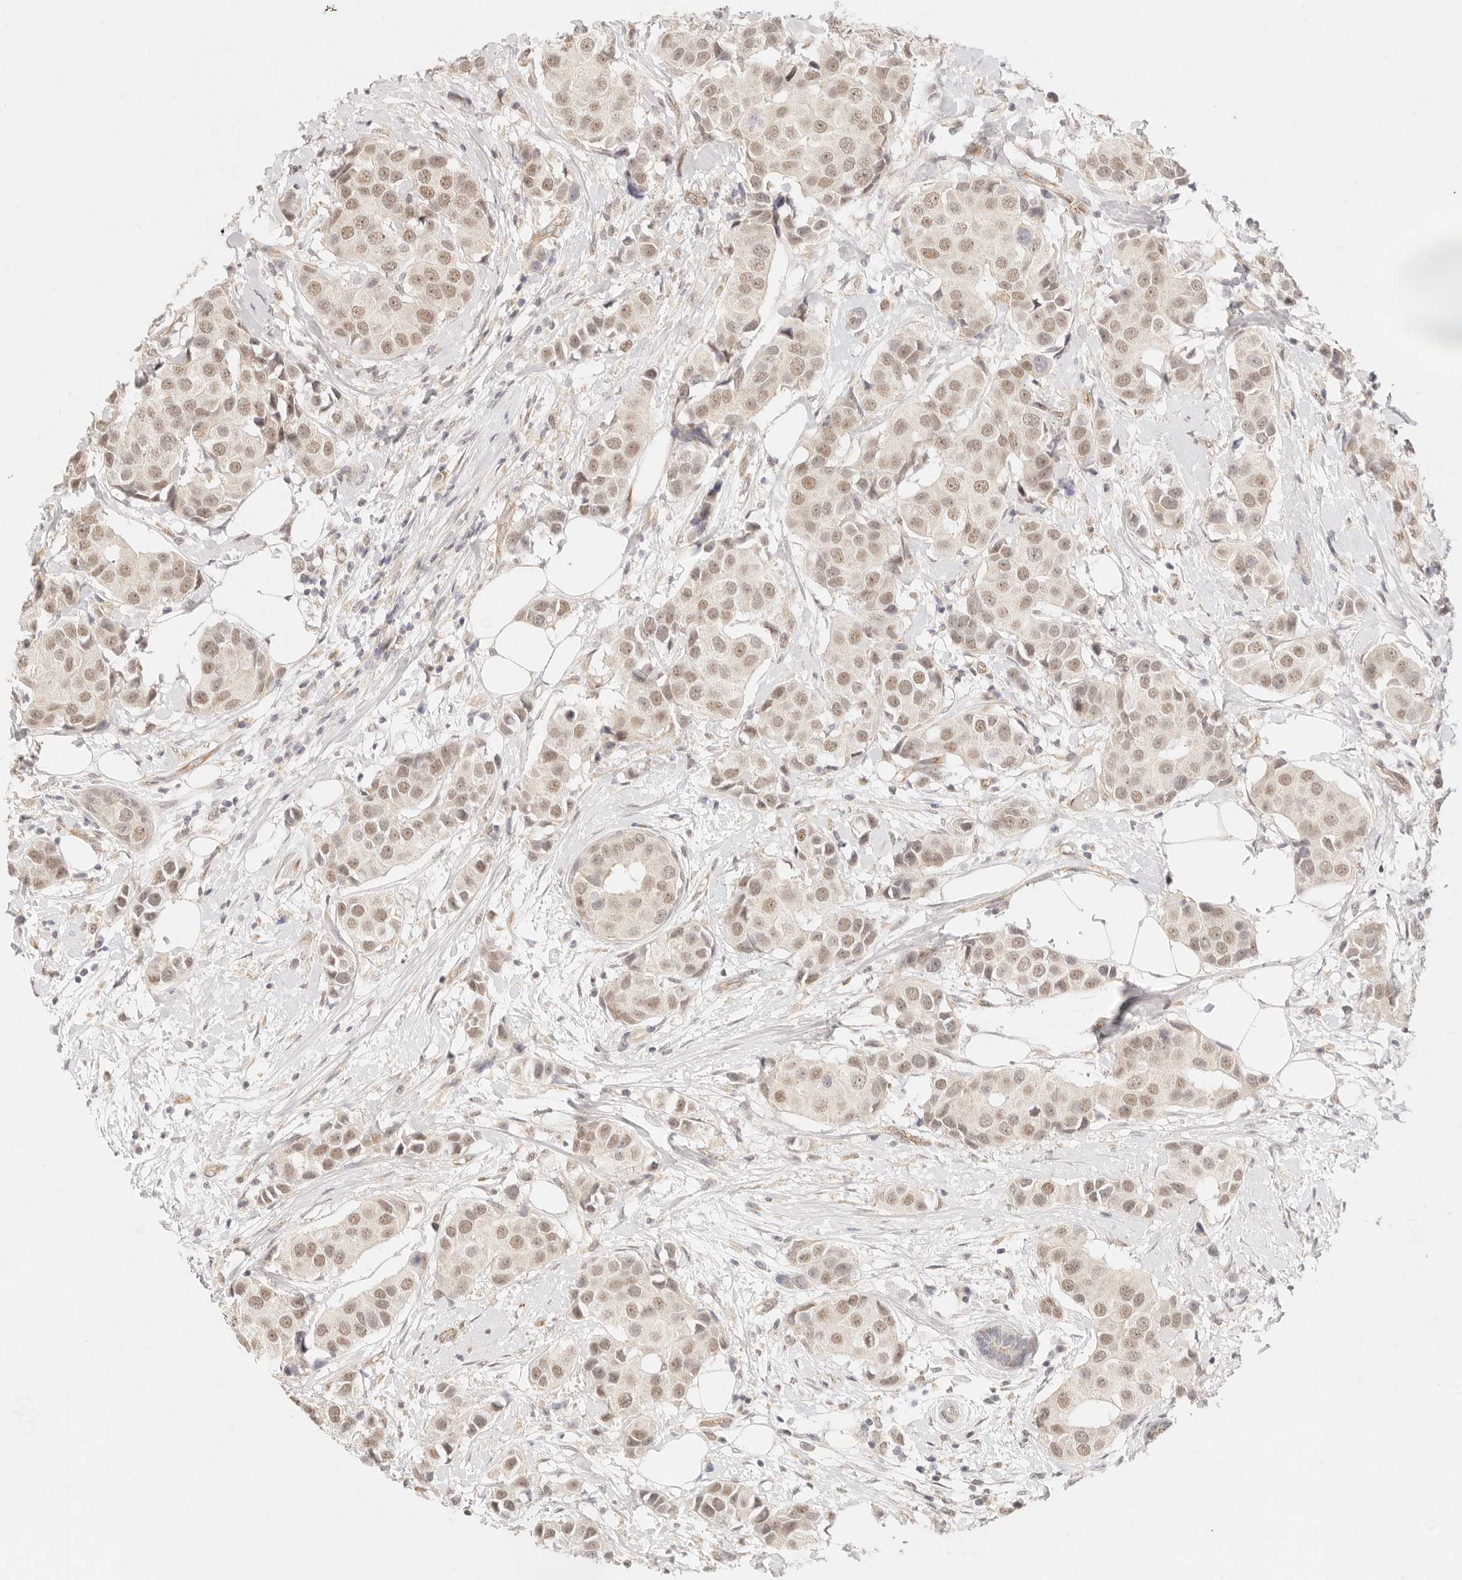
{"staining": {"intensity": "weak", "quantity": ">75%", "location": "nuclear"}, "tissue": "breast cancer", "cell_type": "Tumor cells", "image_type": "cancer", "snomed": [{"axis": "morphology", "description": "Normal tissue, NOS"}, {"axis": "morphology", "description": "Duct carcinoma"}, {"axis": "topography", "description": "Breast"}], "caption": "Immunohistochemistry (IHC) image of breast cancer (infiltrating ductal carcinoma) stained for a protein (brown), which displays low levels of weak nuclear expression in approximately >75% of tumor cells.", "gene": "GPR156", "patient": {"sex": "female", "age": 39}}